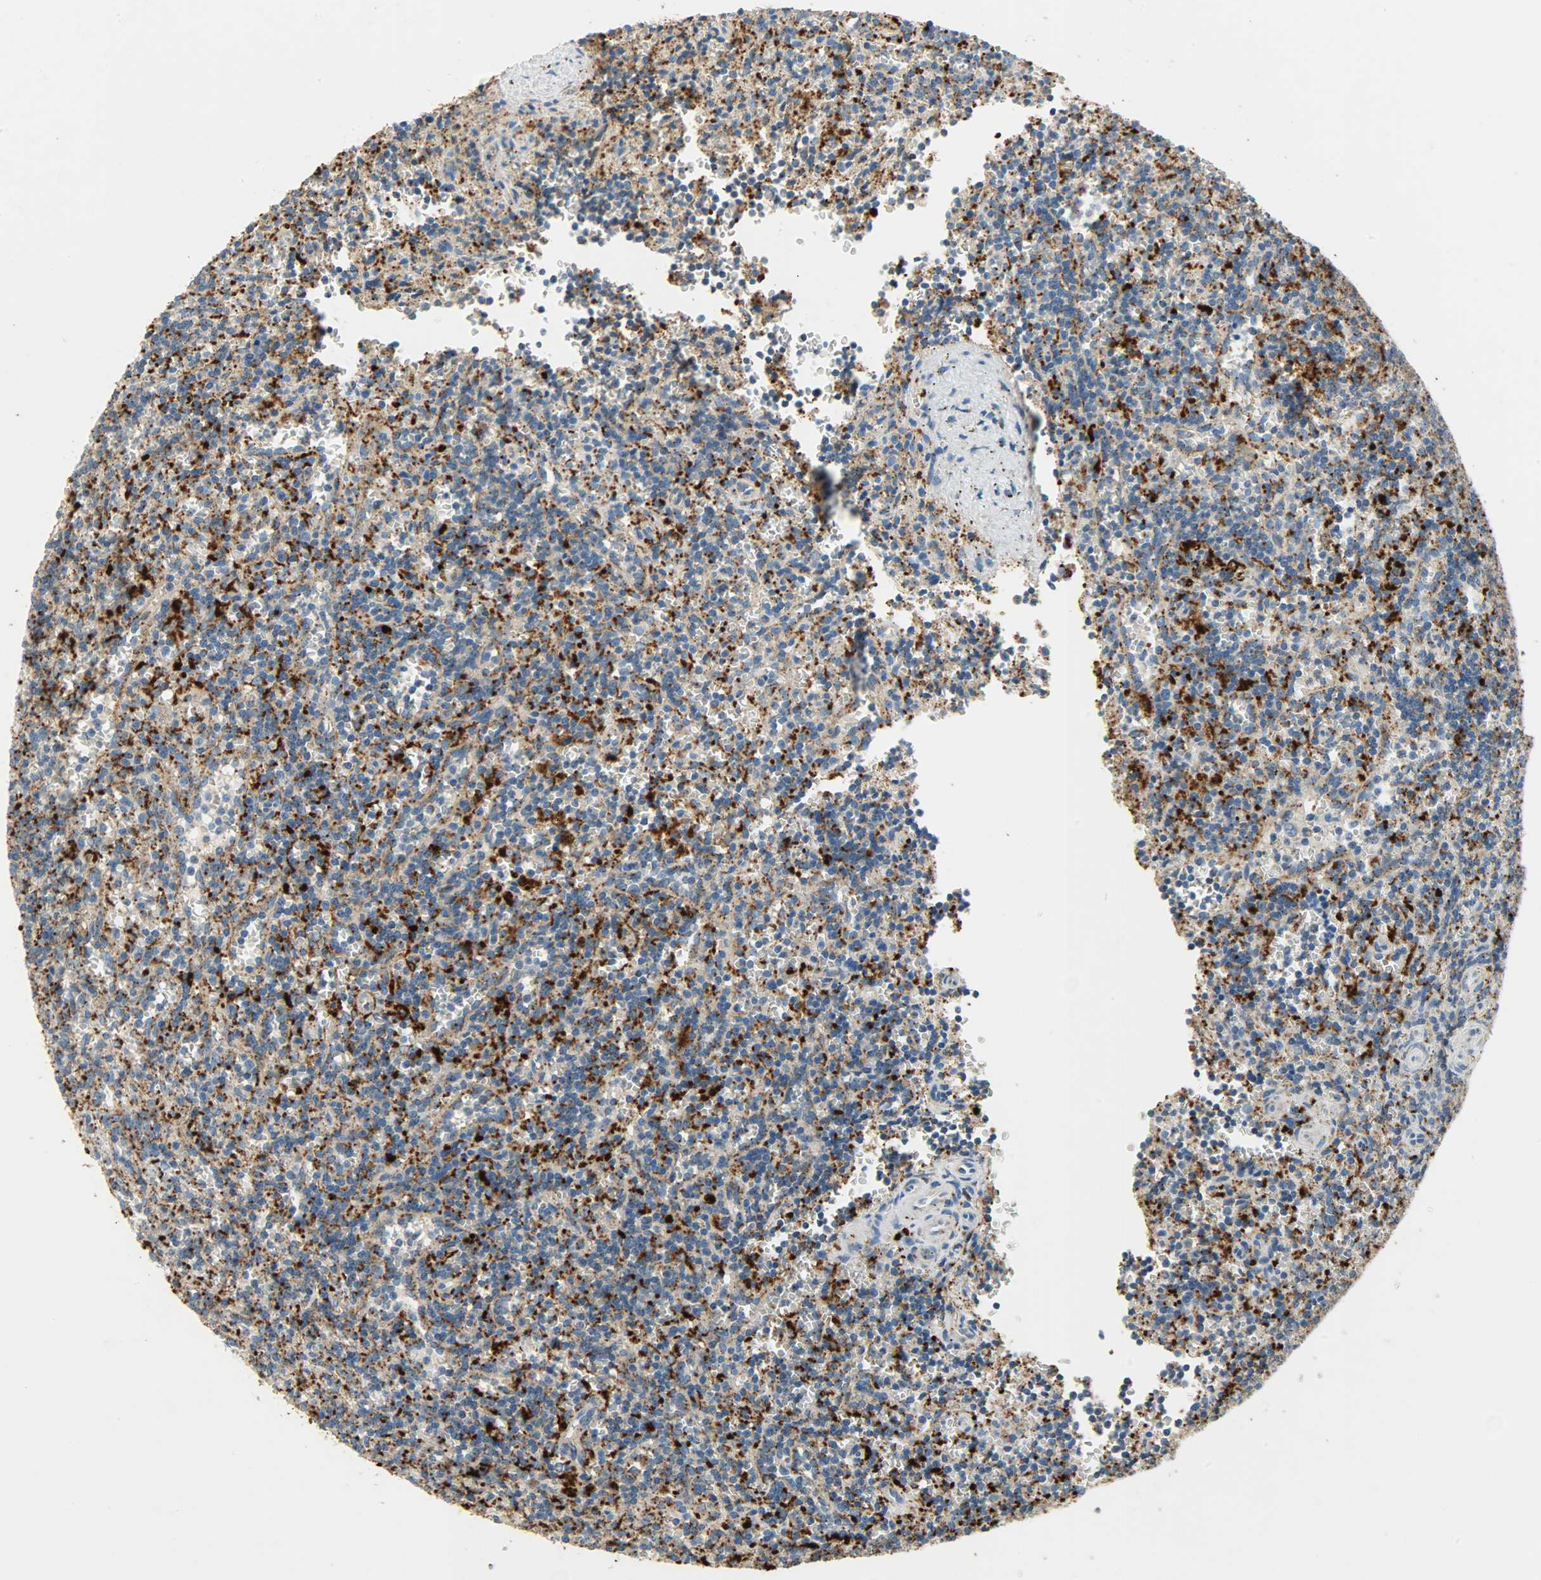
{"staining": {"intensity": "moderate", "quantity": ">75%", "location": "cytoplasmic/membranous"}, "tissue": "lymphoma", "cell_type": "Tumor cells", "image_type": "cancer", "snomed": [{"axis": "morphology", "description": "Malignant lymphoma, non-Hodgkin's type, Low grade"}, {"axis": "topography", "description": "Spleen"}], "caption": "Brown immunohistochemical staining in low-grade malignant lymphoma, non-Hodgkin's type exhibits moderate cytoplasmic/membranous expression in approximately >75% of tumor cells.", "gene": "ASAH1", "patient": {"sex": "male", "age": 73}}